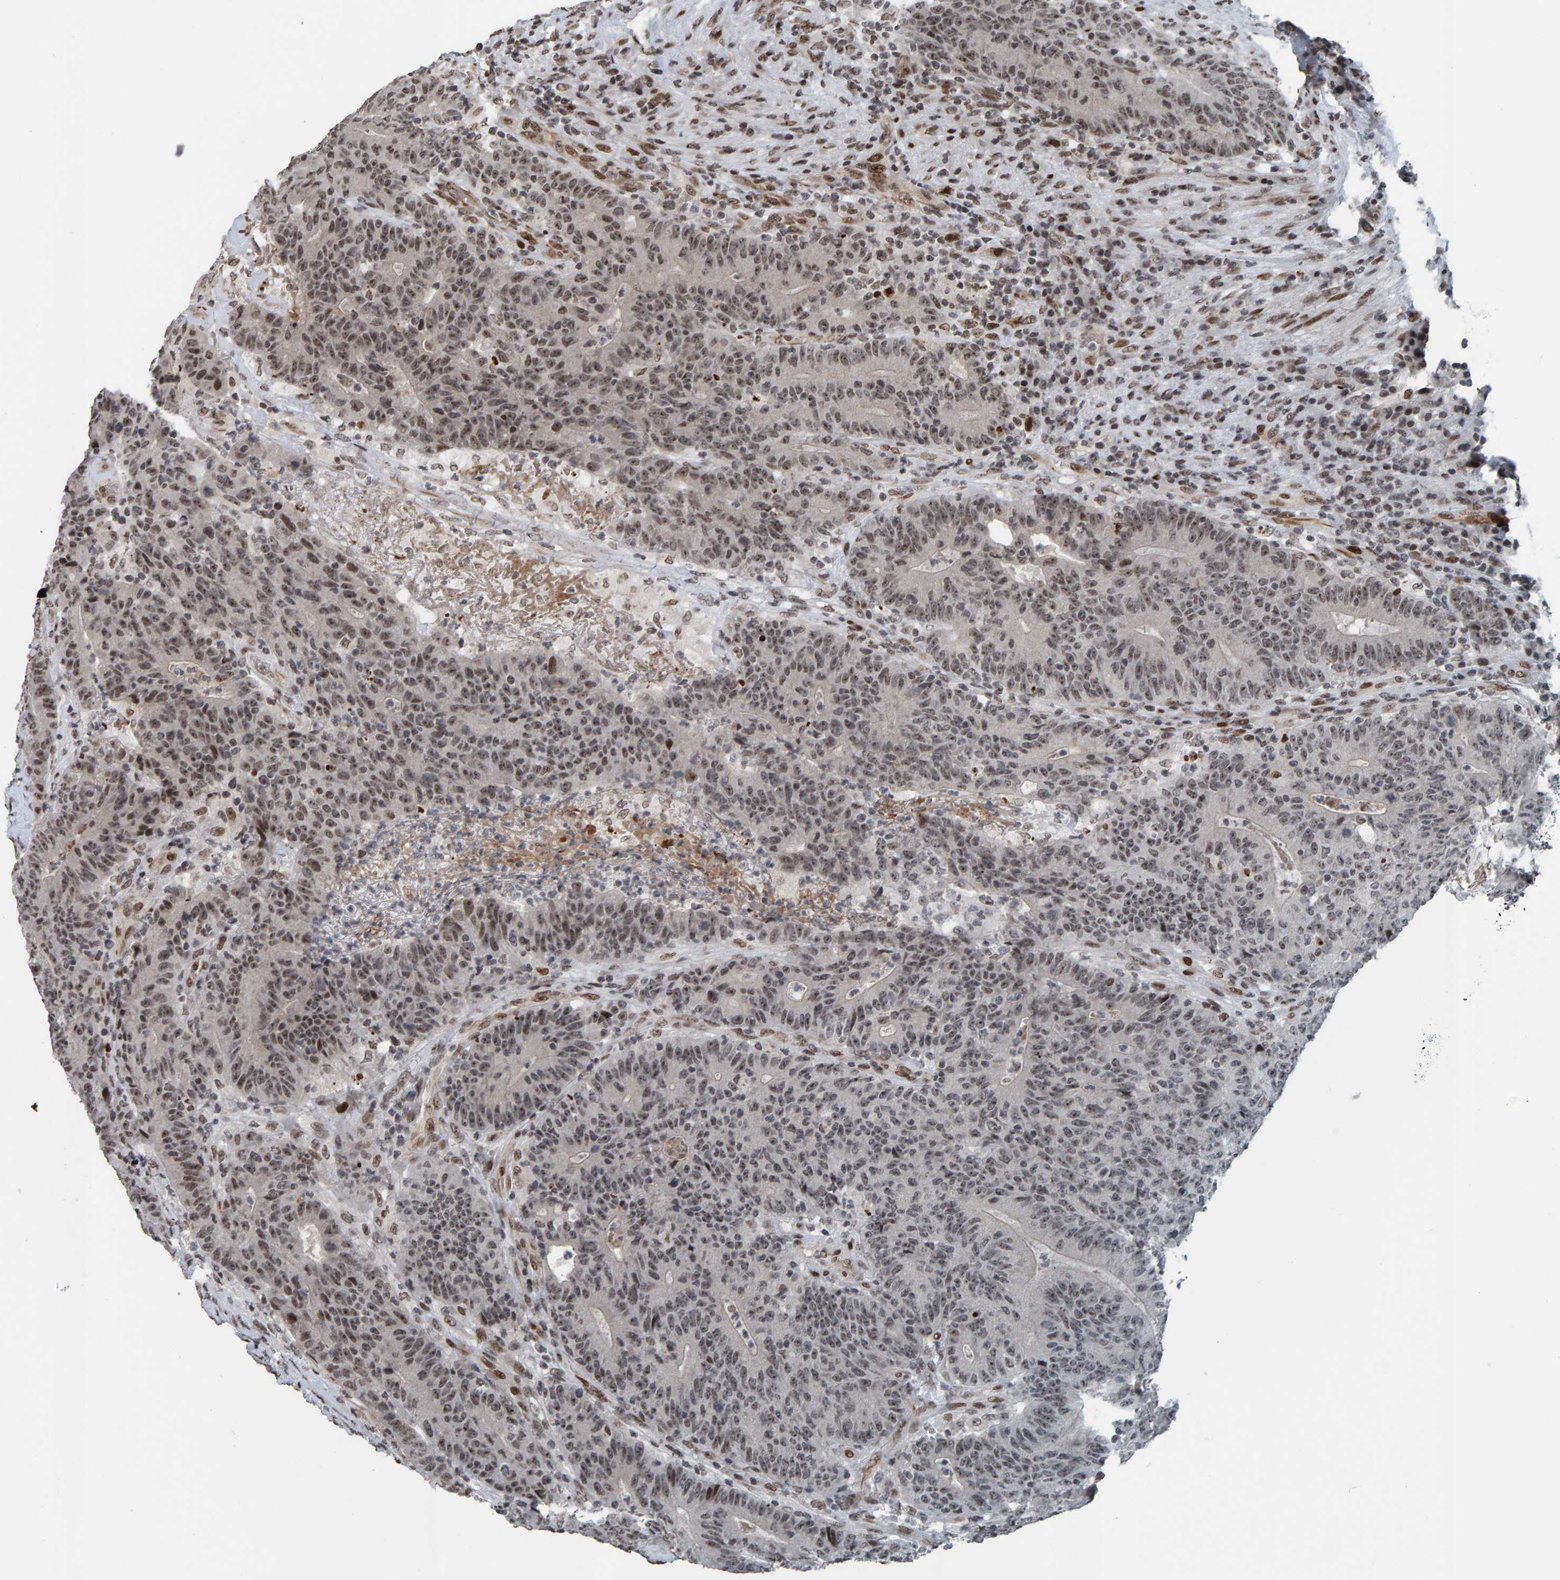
{"staining": {"intensity": "weak", "quantity": "25%-75%", "location": "nuclear"}, "tissue": "colorectal cancer", "cell_type": "Tumor cells", "image_type": "cancer", "snomed": [{"axis": "morphology", "description": "Normal tissue, NOS"}, {"axis": "morphology", "description": "Adenocarcinoma, NOS"}, {"axis": "topography", "description": "Colon"}], "caption": "Human colorectal cancer stained for a protein (brown) reveals weak nuclear positive staining in approximately 25%-75% of tumor cells.", "gene": "ZNF366", "patient": {"sex": "female", "age": 75}}